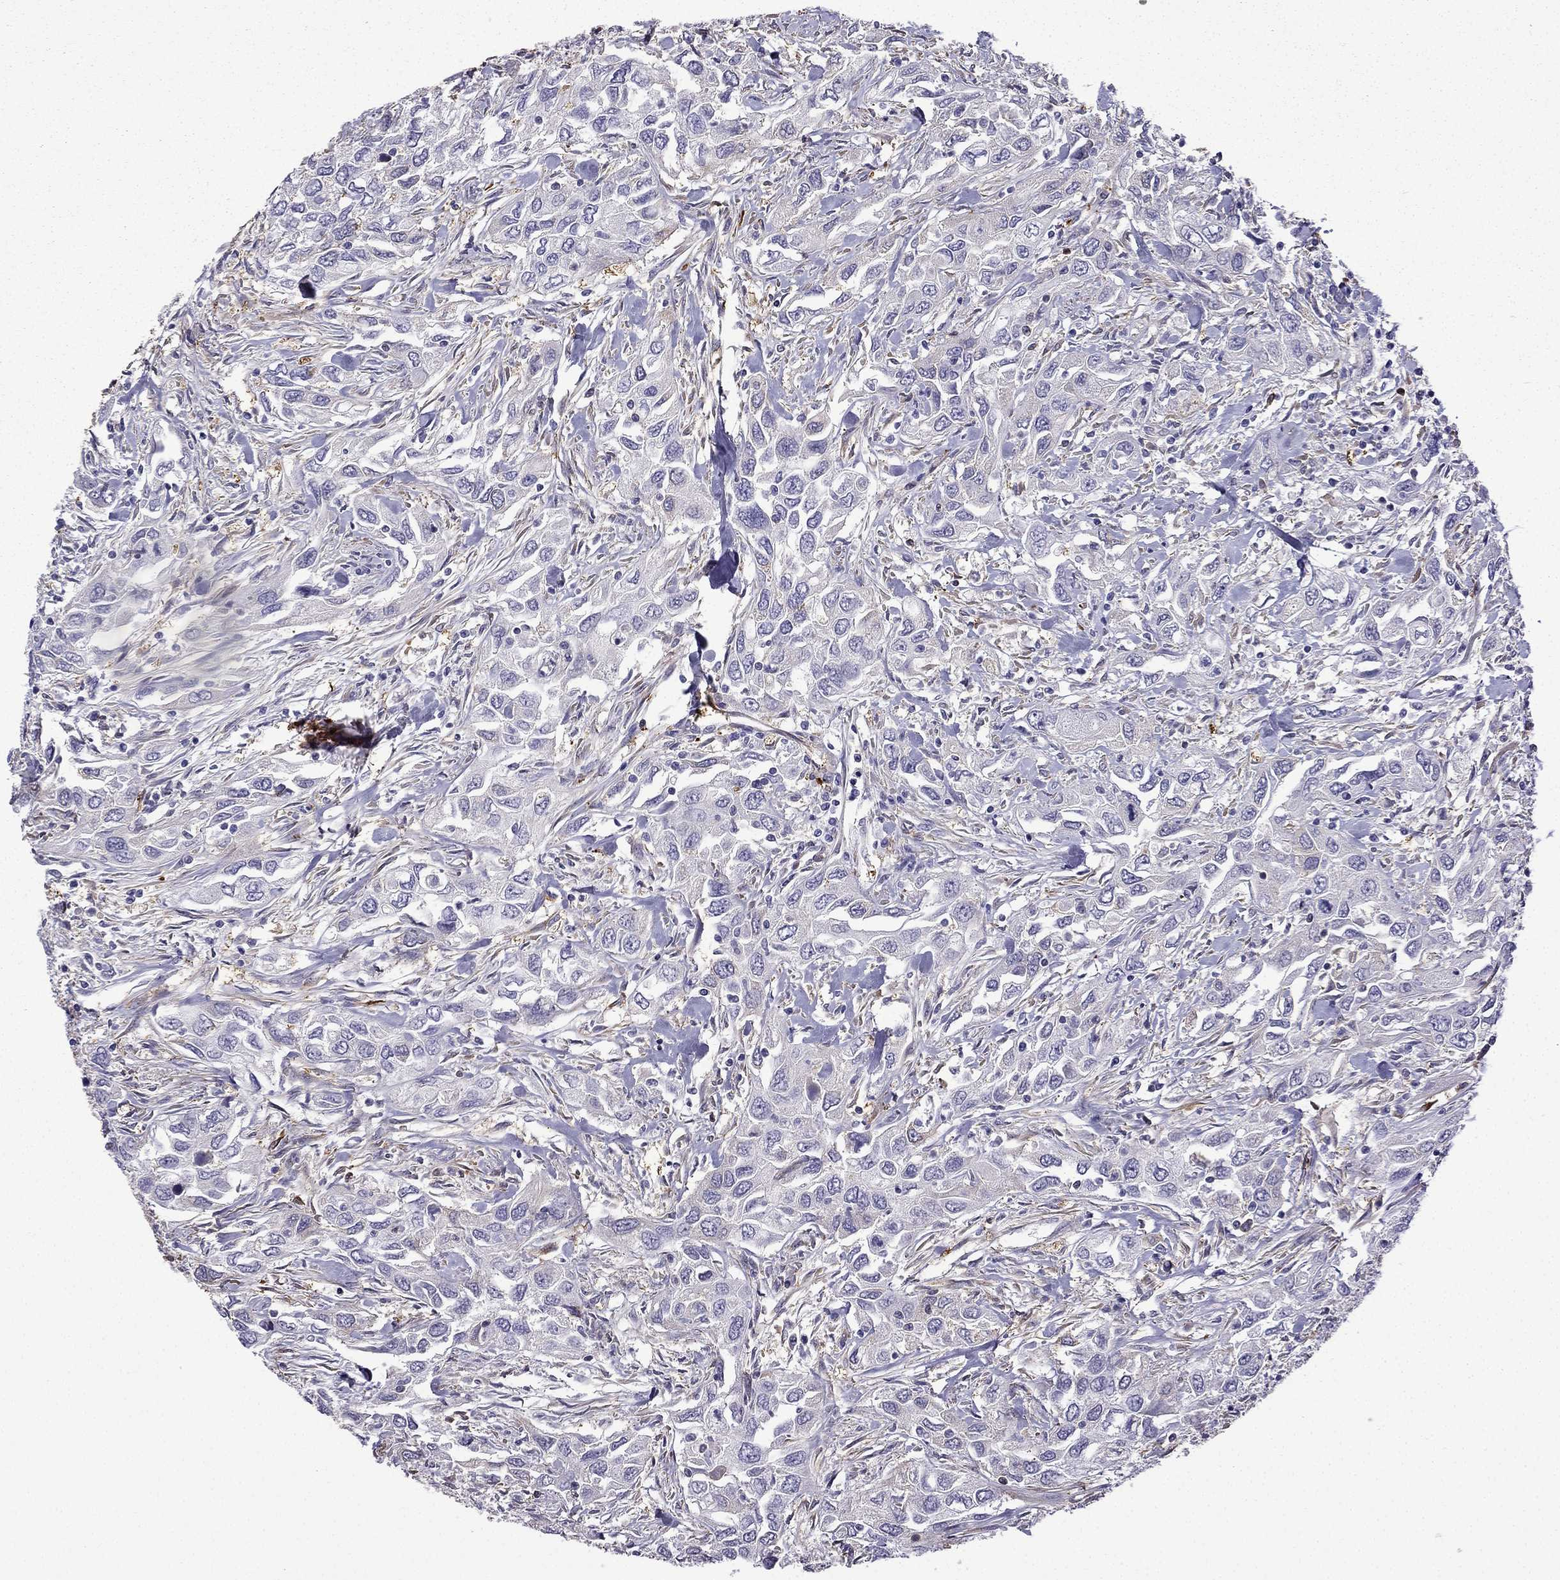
{"staining": {"intensity": "moderate", "quantity": "<25%", "location": "cytoplasmic/membranous"}, "tissue": "urothelial cancer", "cell_type": "Tumor cells", "image_type": "cancer", "snomed": [{"axis": "morphology", "description": "Urothelial carcinoma, High grade"}, {"axis": "topography", "description": "Urinary bladder"}], "caption": "Immunohistochemistry micrograph of neoplastic tissue: human urothelial cancer stained using IHC displays low levels of moderate protein expression localized specifically in the cytoplasmic/membranous of tumor cells, appearing as a cytoplasmic/membranous brown color.", "gene": "MAP4", "patient": {"sex": "male", "age": 76}}